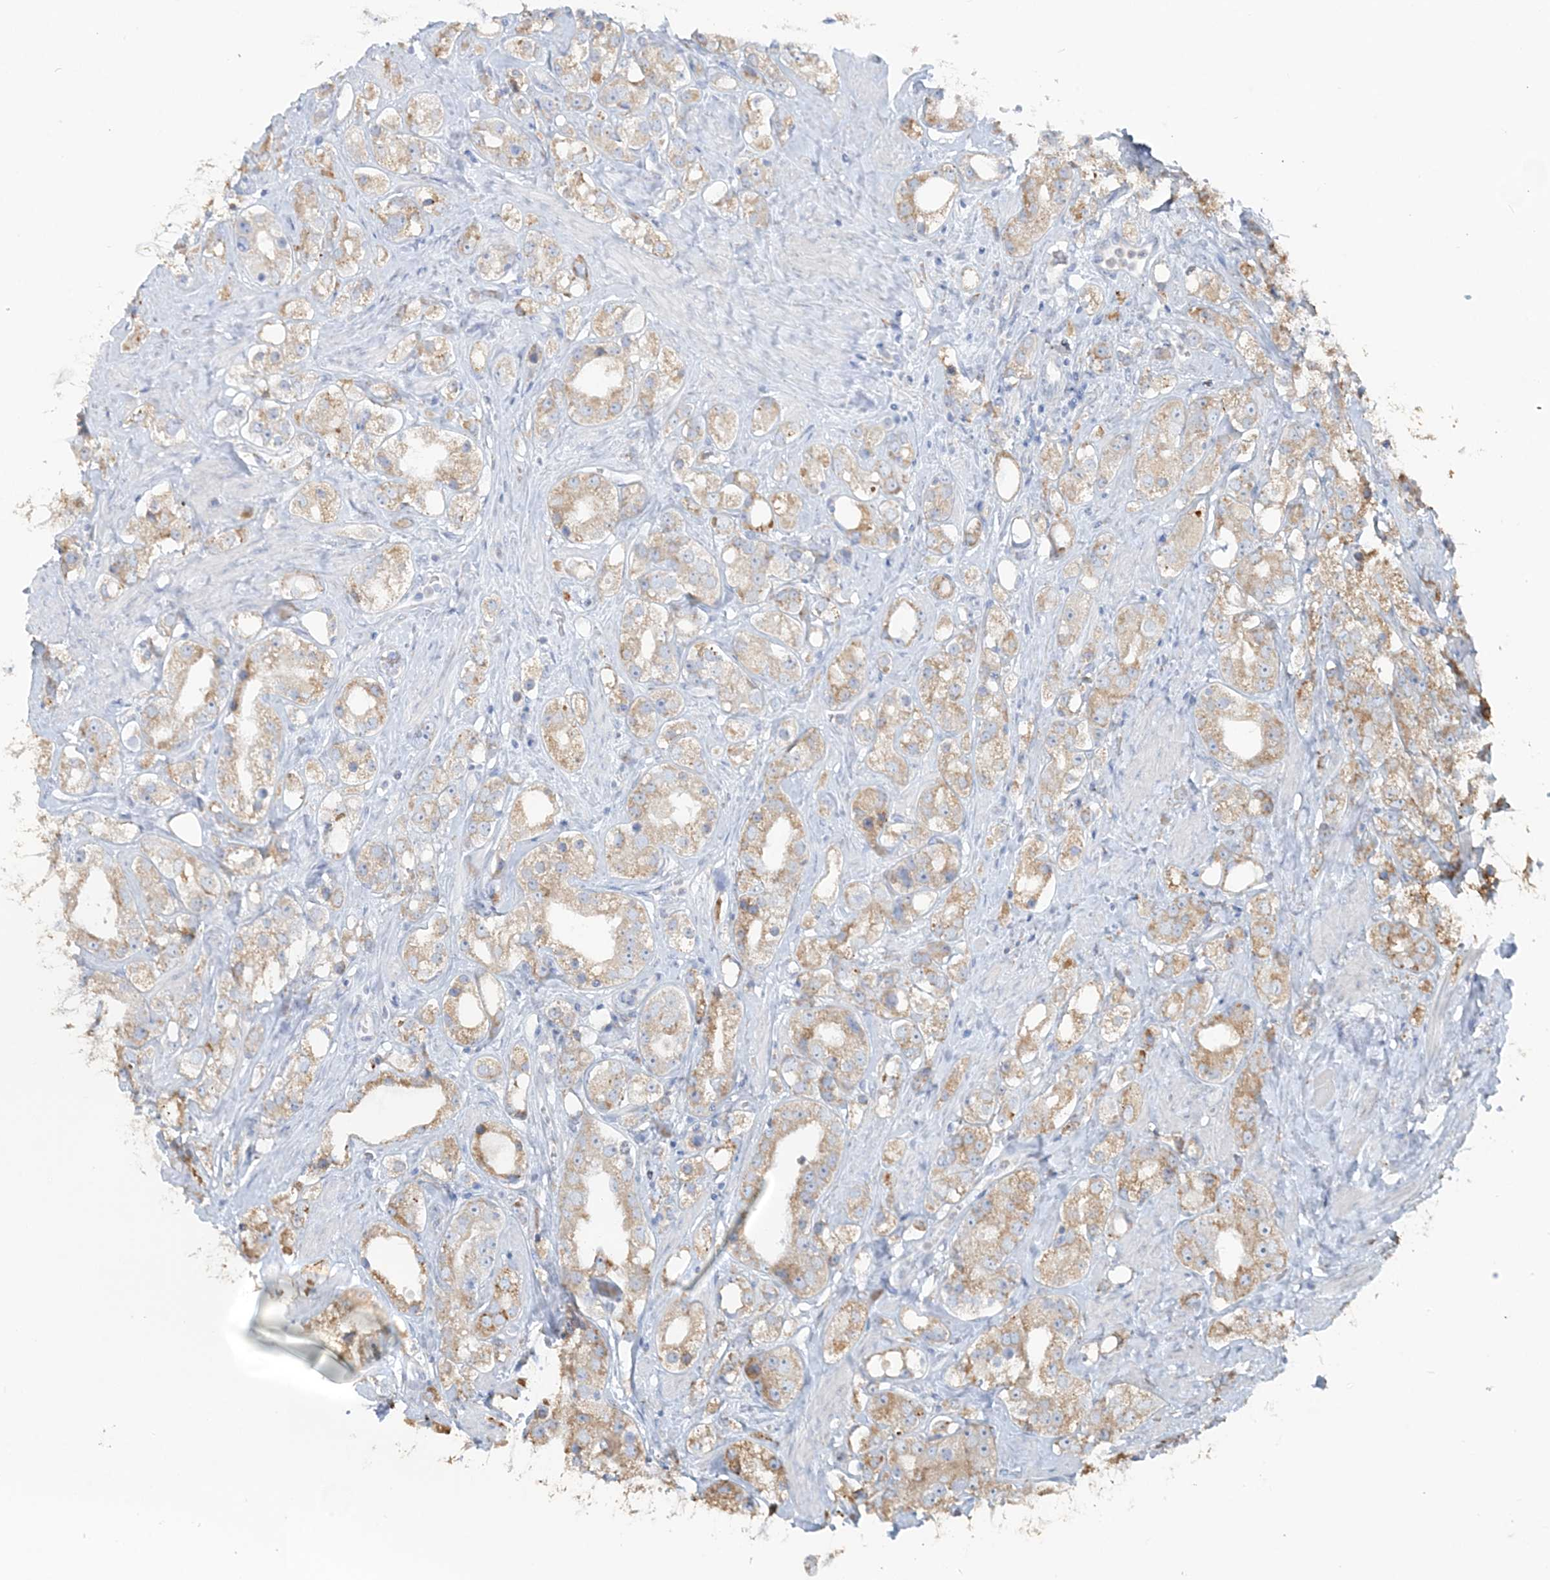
{"staining": {"intensity": "moderate", "quantity": ">75%", "location": "cytoplasmic/membranous"}, "tissue": "prostate cancer", "cell_type": "Tumor cells", "image_type": "cancer", "snomed": [{"axis": "morphology", "description": "Adenocarcinoma, NOS"}, {"axis": "topography", "description": "Prostate"}], "caption": "Immunohistochemistry (IHC) (DAB (3,3'-diaminobenzidine)) staining of prostate adenocarcinoma displays moderate cytoplasmic/membranous protein staining in about >75% of tumor cells. (brown staining indicates protein expression, while blue staining denotes nuclei).", "gene": "TBC1D5", "patient": {"sex": "male", "age": 79}}